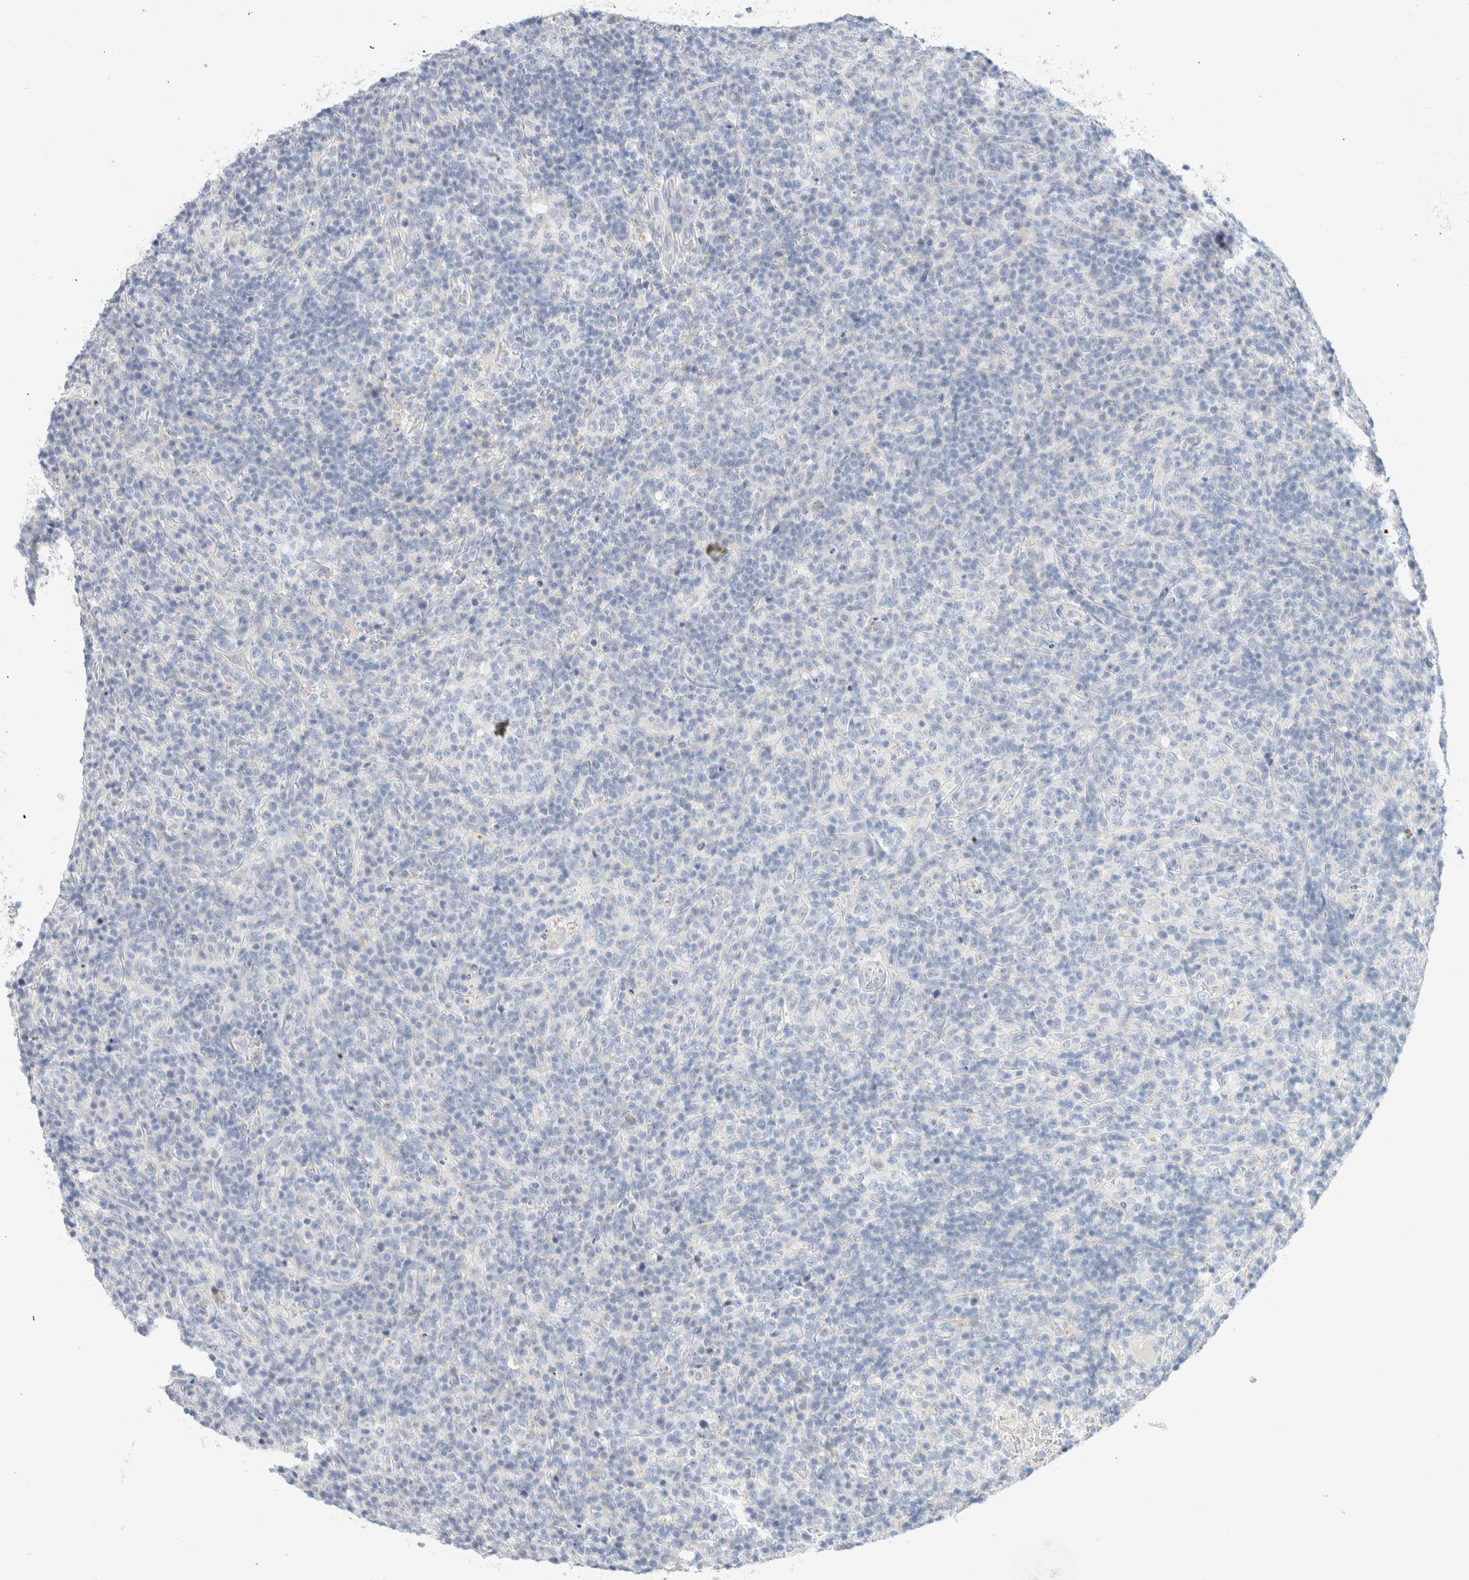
{"staining": {"intensity": "negative", "quantity": "none", "location": "none"}, "tissue": "lymphoma", "cell_type": "Tumor cells", "image_type": "cancer", "snomed": [{"axis": "morphology", "description": "Malignant lymphoma, non-Hodgkin's type, High grade"}, {"axis": "topography", "description": "Lymph node"}], "caption": "There is no significant expression in tumor cells of lymphoma.", "gene": "HEXD", "patient": {"sex": "female", "age": 76}}